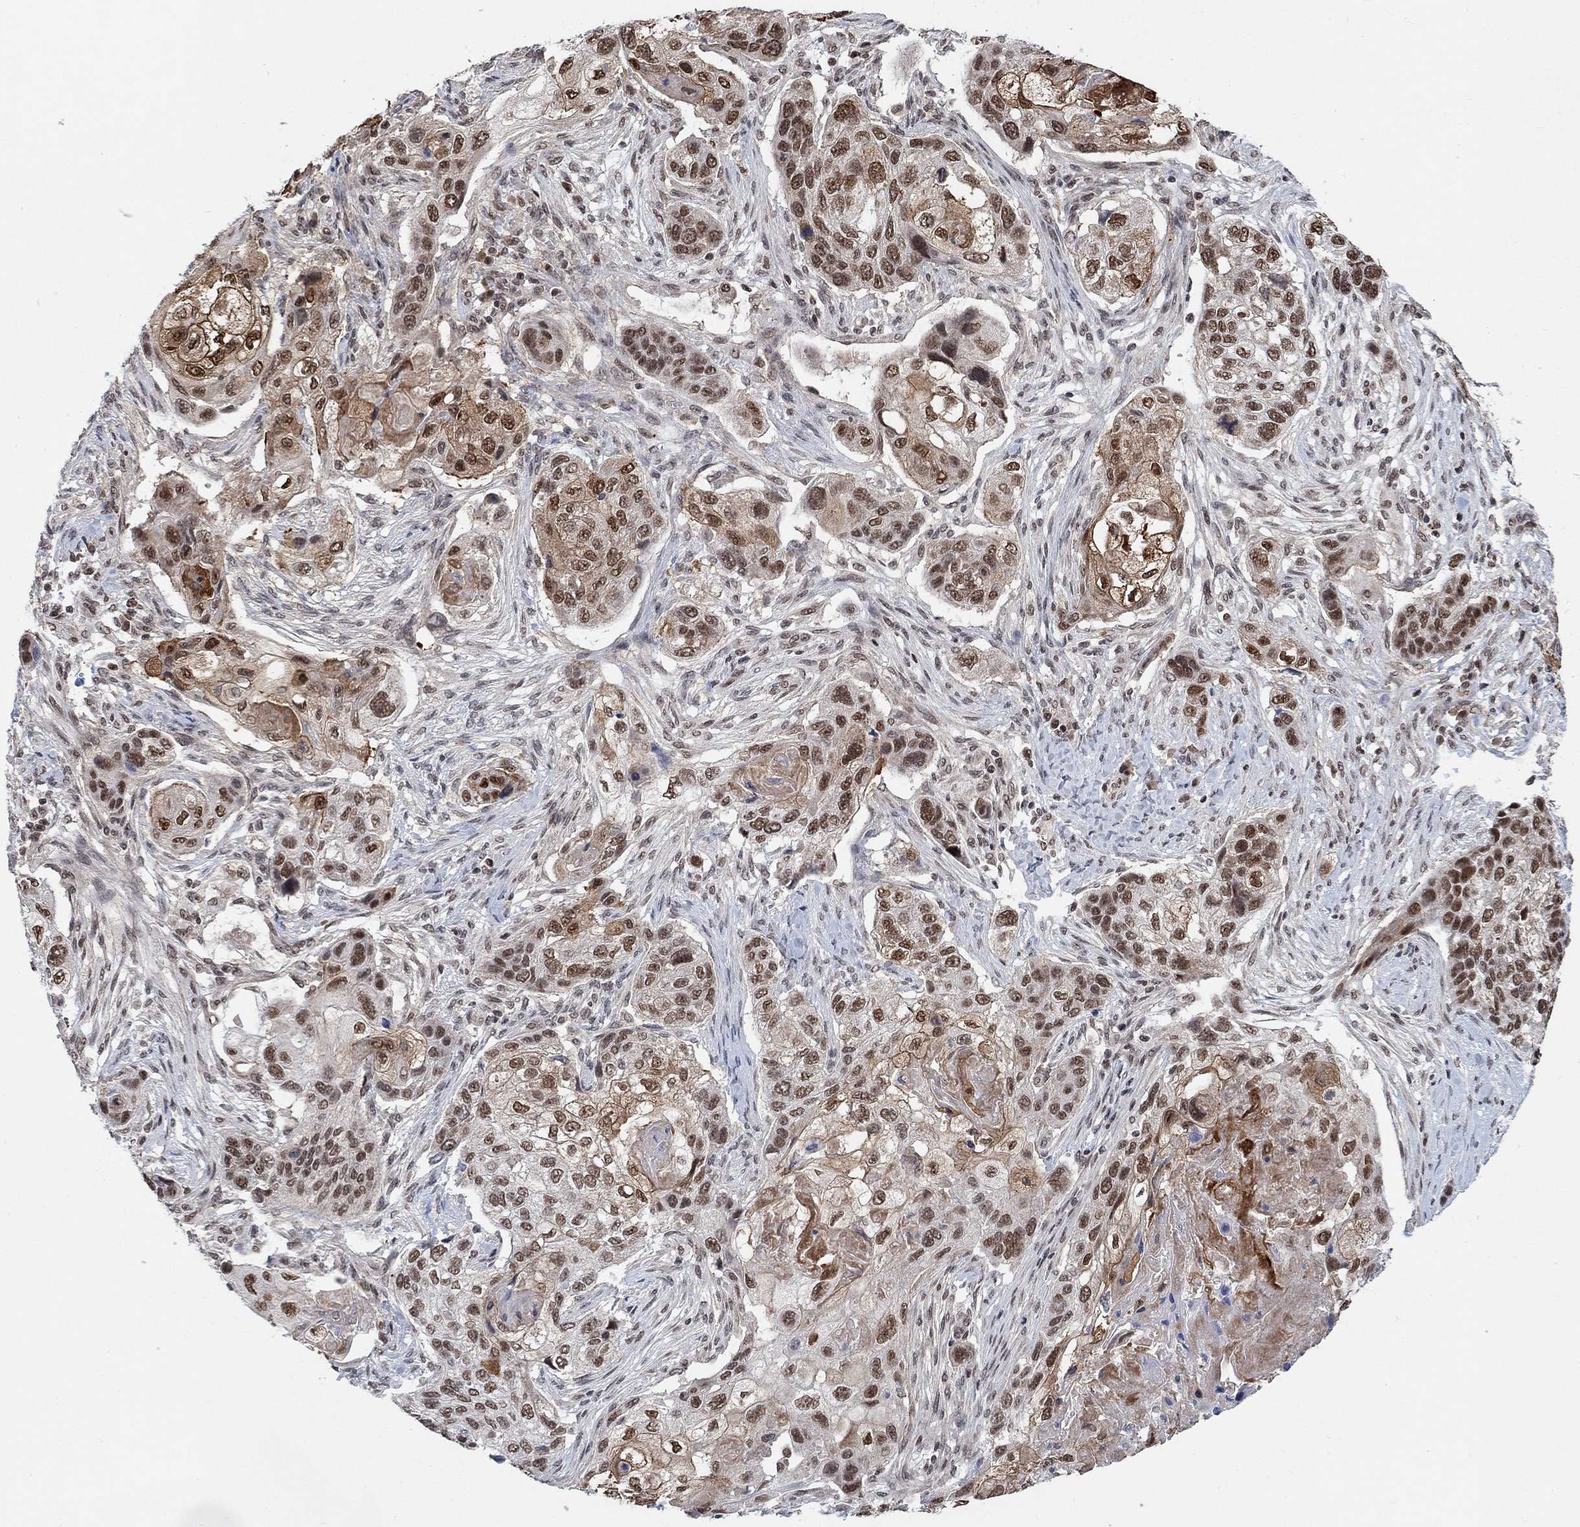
{"staining": {"intensity": "strong", "quantity": ">75%", "location": "nuclear"}, "tissue": "lung cancer", "cell_type": "Tumor cells", "image_type": "cancer", "snomed": [{"axis": "morphology", "description": "Normal tissue, NOS"}, {"axis": "morphology", "description": "Squamous cell carcinoma, NOS"}, {"axis": "topography", "description": "Bronchus"}, {"axis": "topography", "description": "Lung"}], "caption": "Immunohistochemical staining of human lung cancer displays high levels of strong nuclear positivity in about >75% of tumor cells.", "gene": "THAP8", "patient": {"sex": "male", "age": 69}}